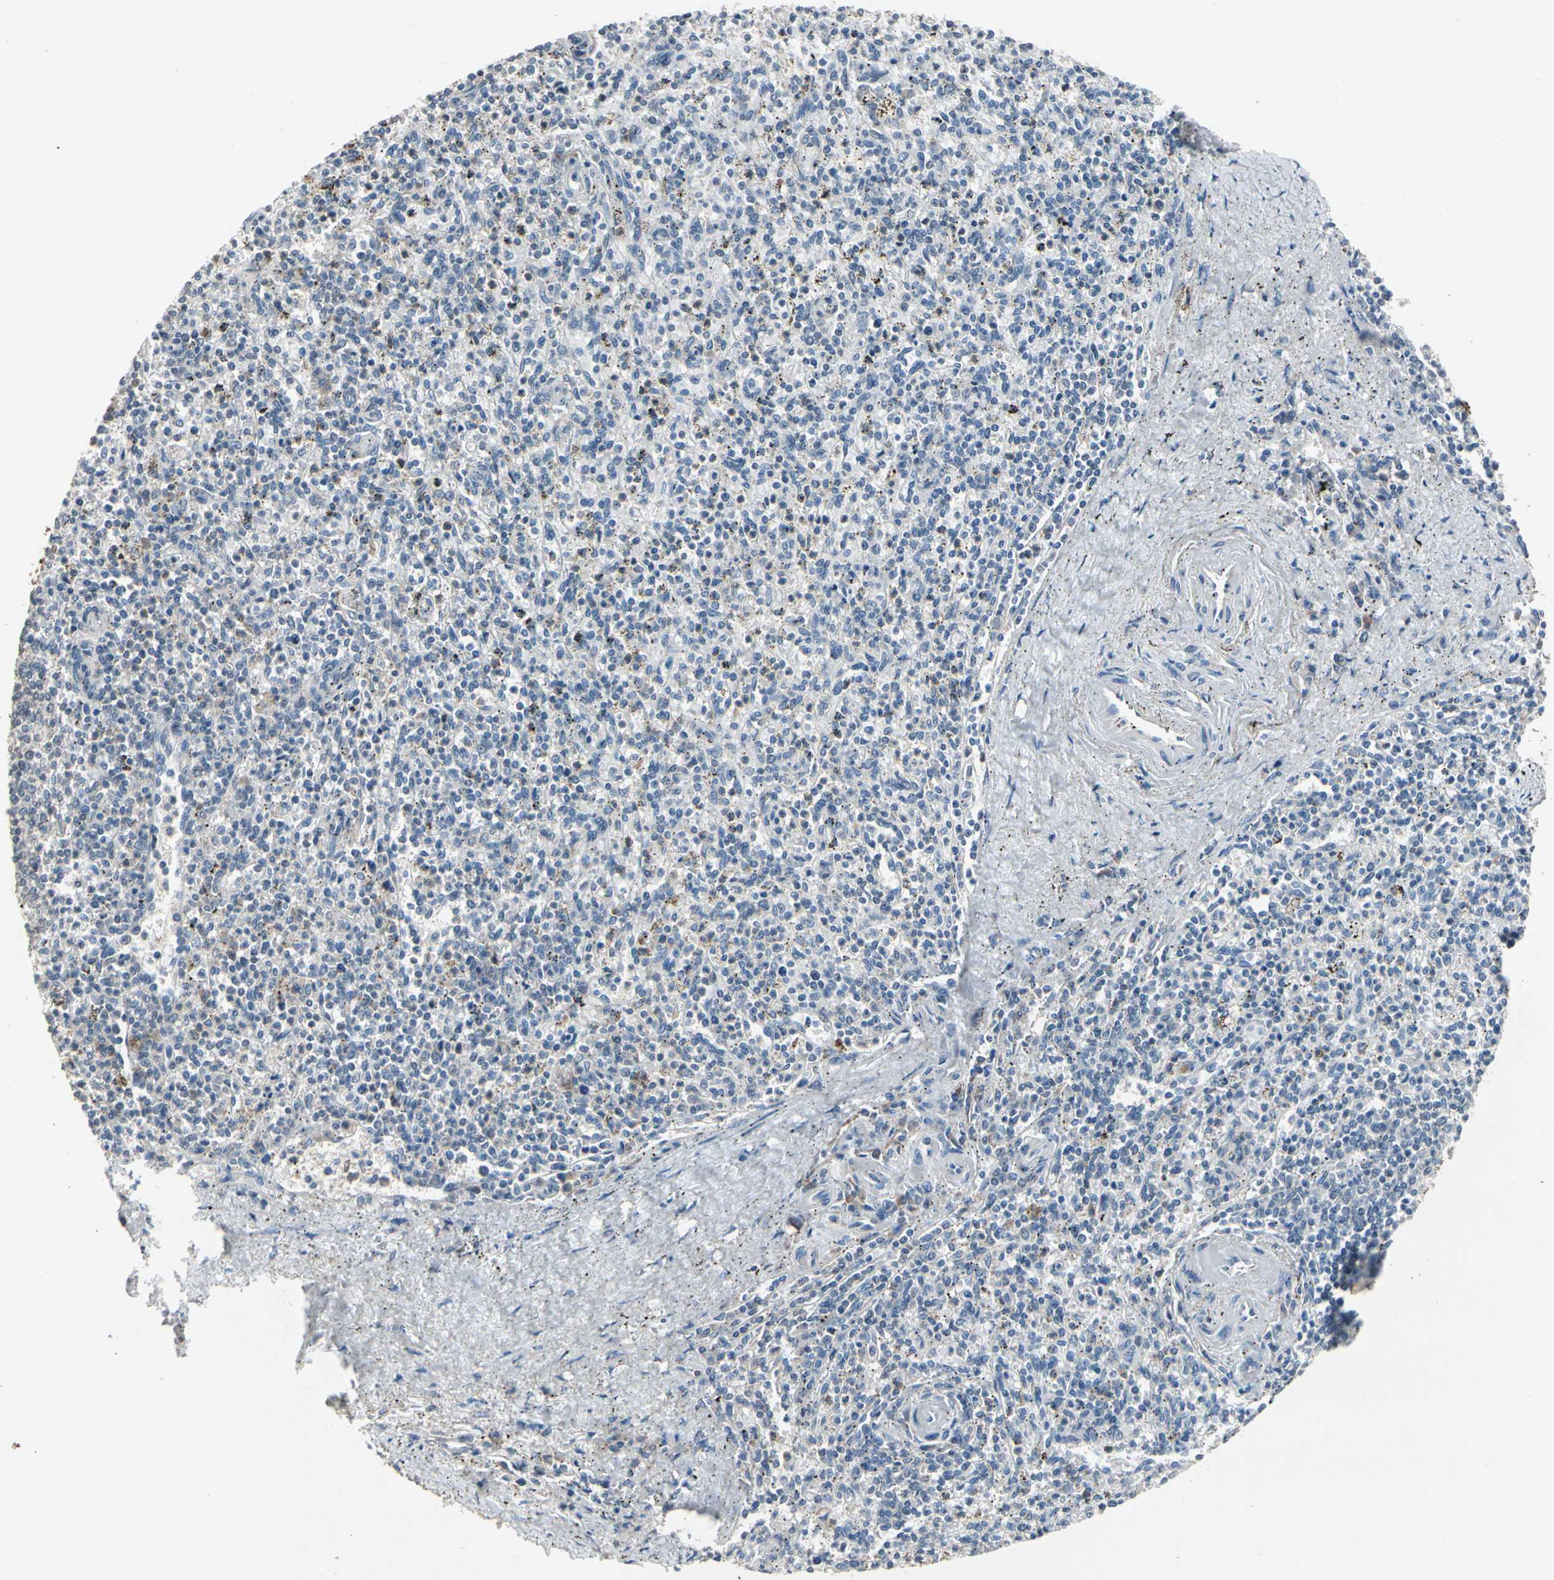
{"staining": {"intensity": "negative", "quantity": "none", "location": "none"}, "tissue": "spleen", "cell_type": "Cells in red pulp", "image_type": "normal", "snomed": [{"axis": "morphology", "description": "Normal tissue, NOS"}, {"axis": "topography", "description": "Spleen"}], "caption": "High magnification brightfield microscopy of unremarkable spleen stained with DAB (brown) and counterstained with hematoxylin (blue): cells in red pulp show no significant staining. (IHC, brightfield microscopy, high magnification).", "gene": "SV2A", "patient": {"sex": "male", "age": 72}}